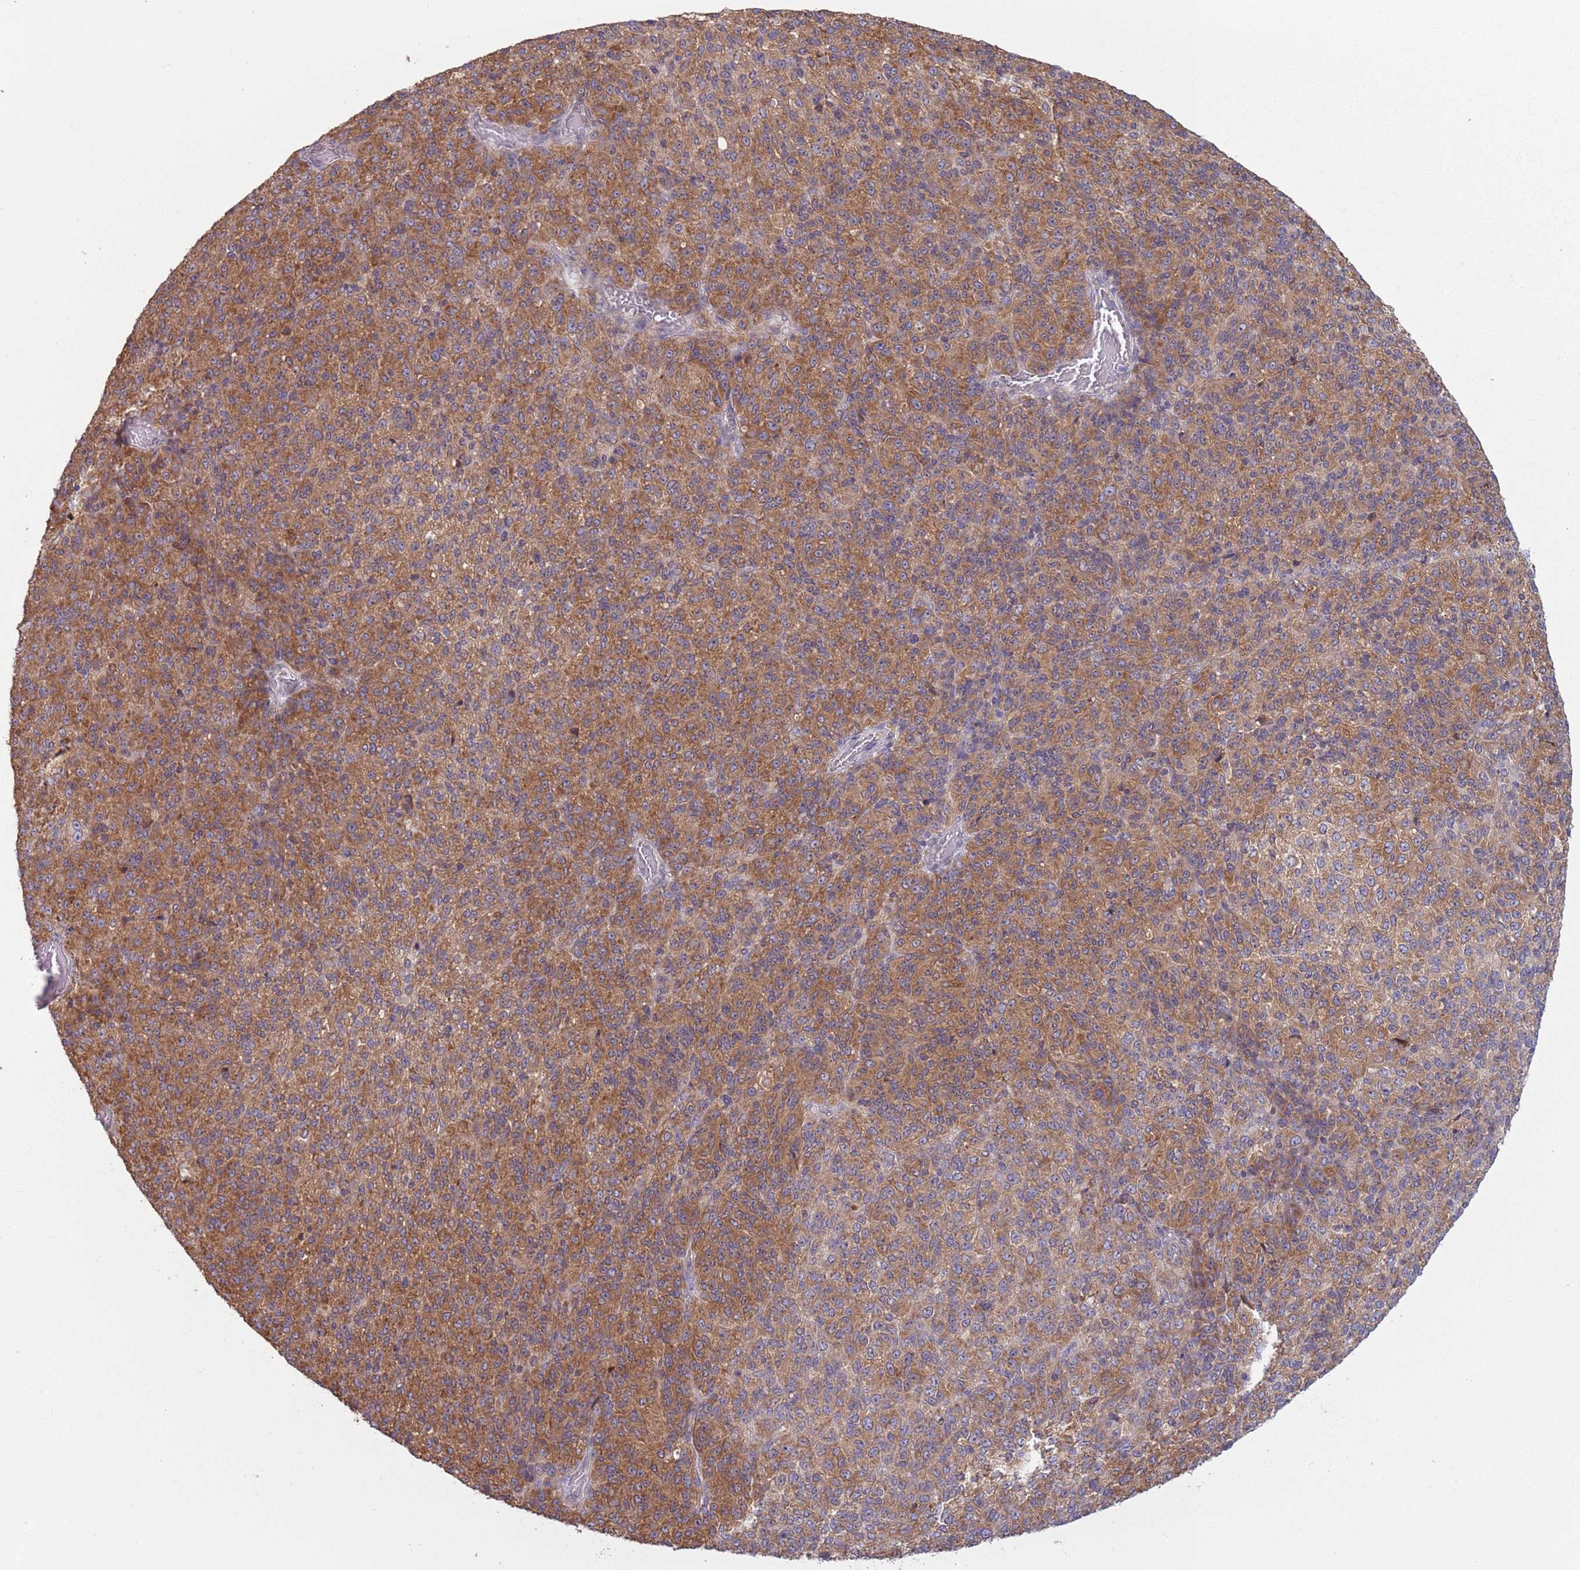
{"staining": {"intensity": "moderate", "quantity": ">75%", "location": "cytoplasmic/membranous"}, "tissue": "melanoma", "cell_type": "Tumor cells", "image_type": "cancer", "snomed": [{"axis": "morphology", "description": "Malignant melanoma, Metastatic site"}, {"axis": "topography", "description": "Brain"}], "caption": "The immunohistochemical stain highlights moderate cytoplasmic/membranous positivity in tumor cells of malignant melanoma (metastatic site) tissue. (IHC, brightfield microscopy, high magnification).", "gene": "RPL17-C18orf32", "patient": {"sex": "female", "age": 56}}